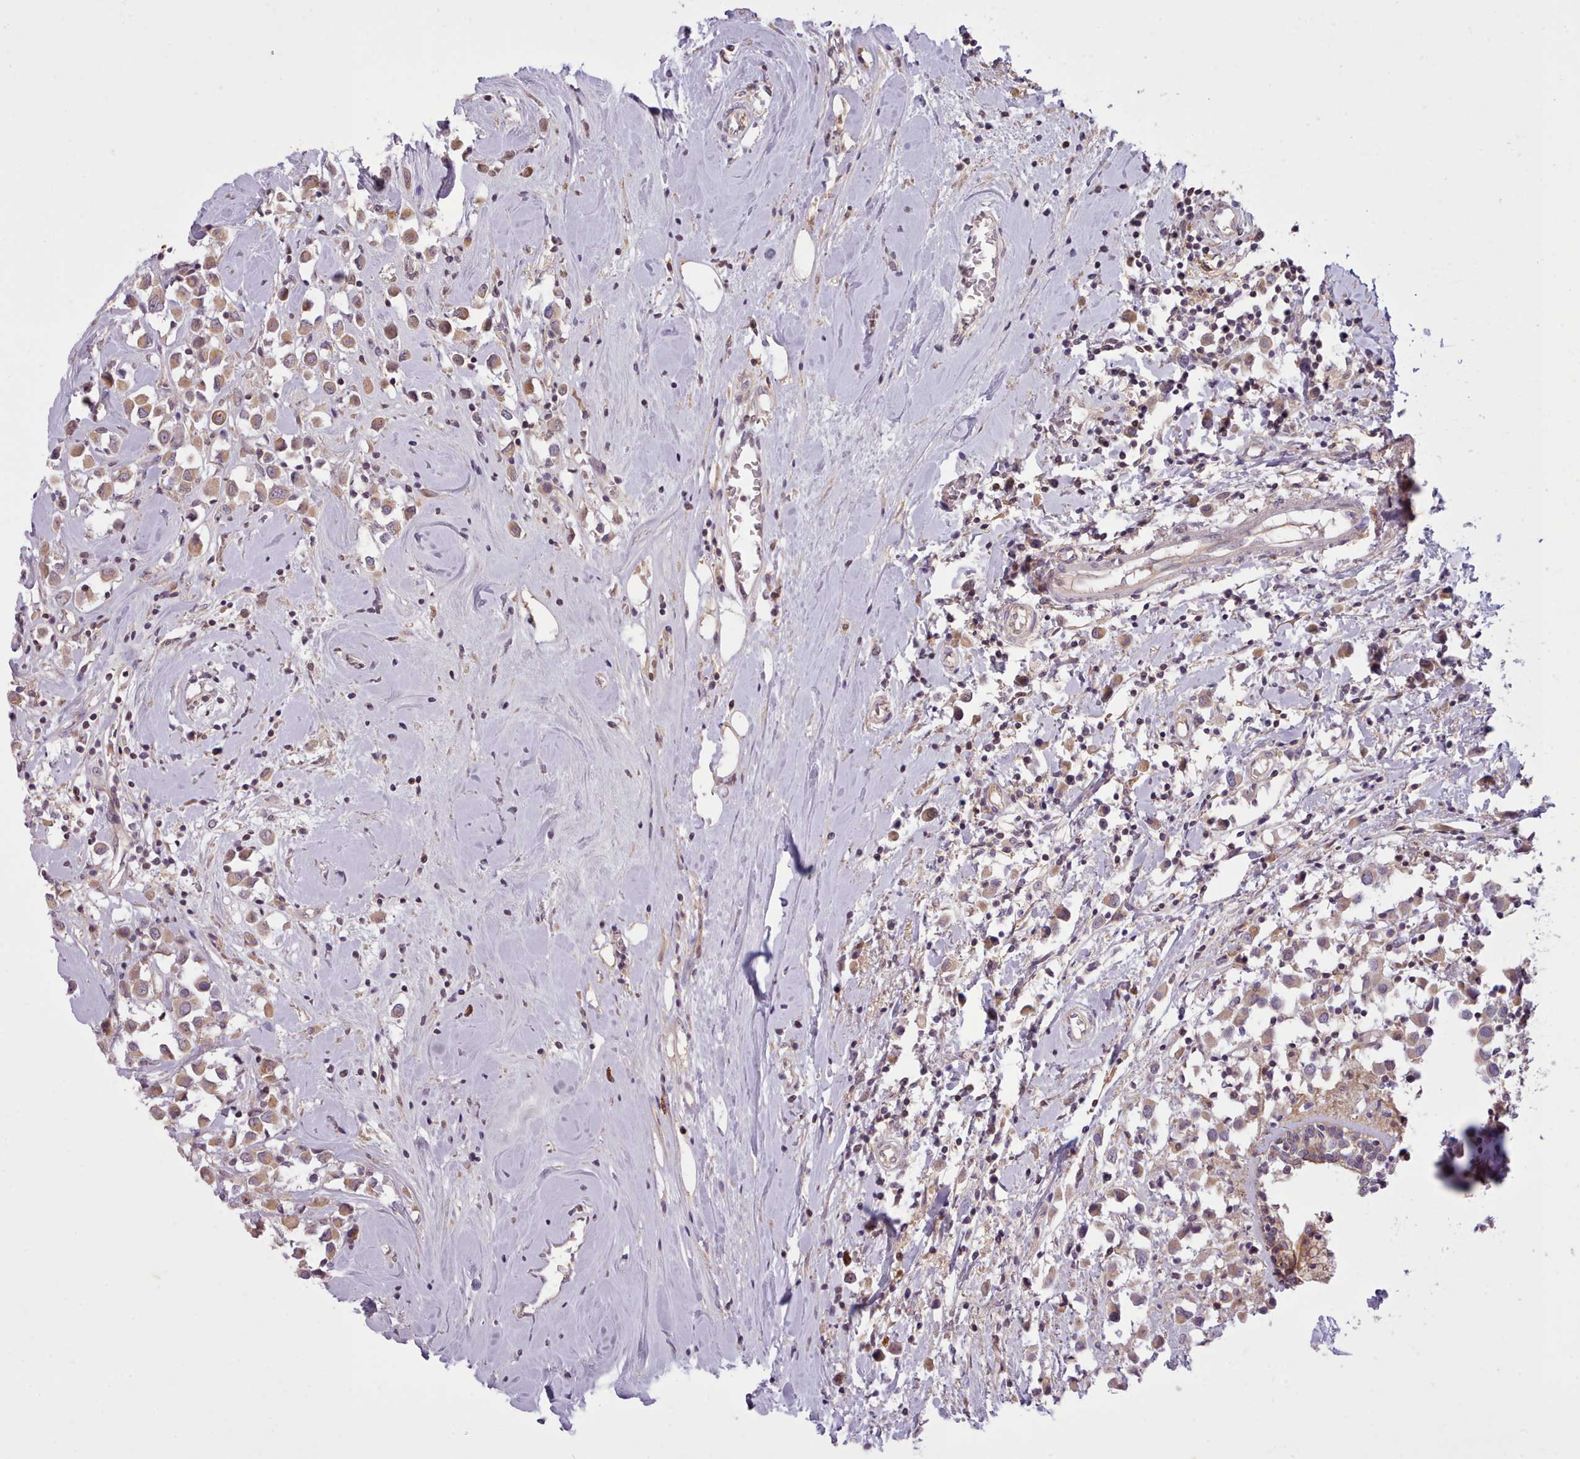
{"staining": {"intensity": "moderate", "quantity": ">75%", "location": "cytoplasmic/membranous"}, "tissue": "breast cancer", "cell_type": "Tumor cells", "image_type": "cancer", "snomed": [{"axis": "morphology", "description": "Duct carcinoma"}, {"axis": "topography", "description": "Breast"}], "caption": "This micrograph exhibits IHC staining of human breast cancer (infiltrating ductal carcinoma), with medium moderate cytoplasmic/membranous staining in approximately >75% of tumor cells.", "gene": "NMRK1", "patient": {"sex": "female", "age": 61}}